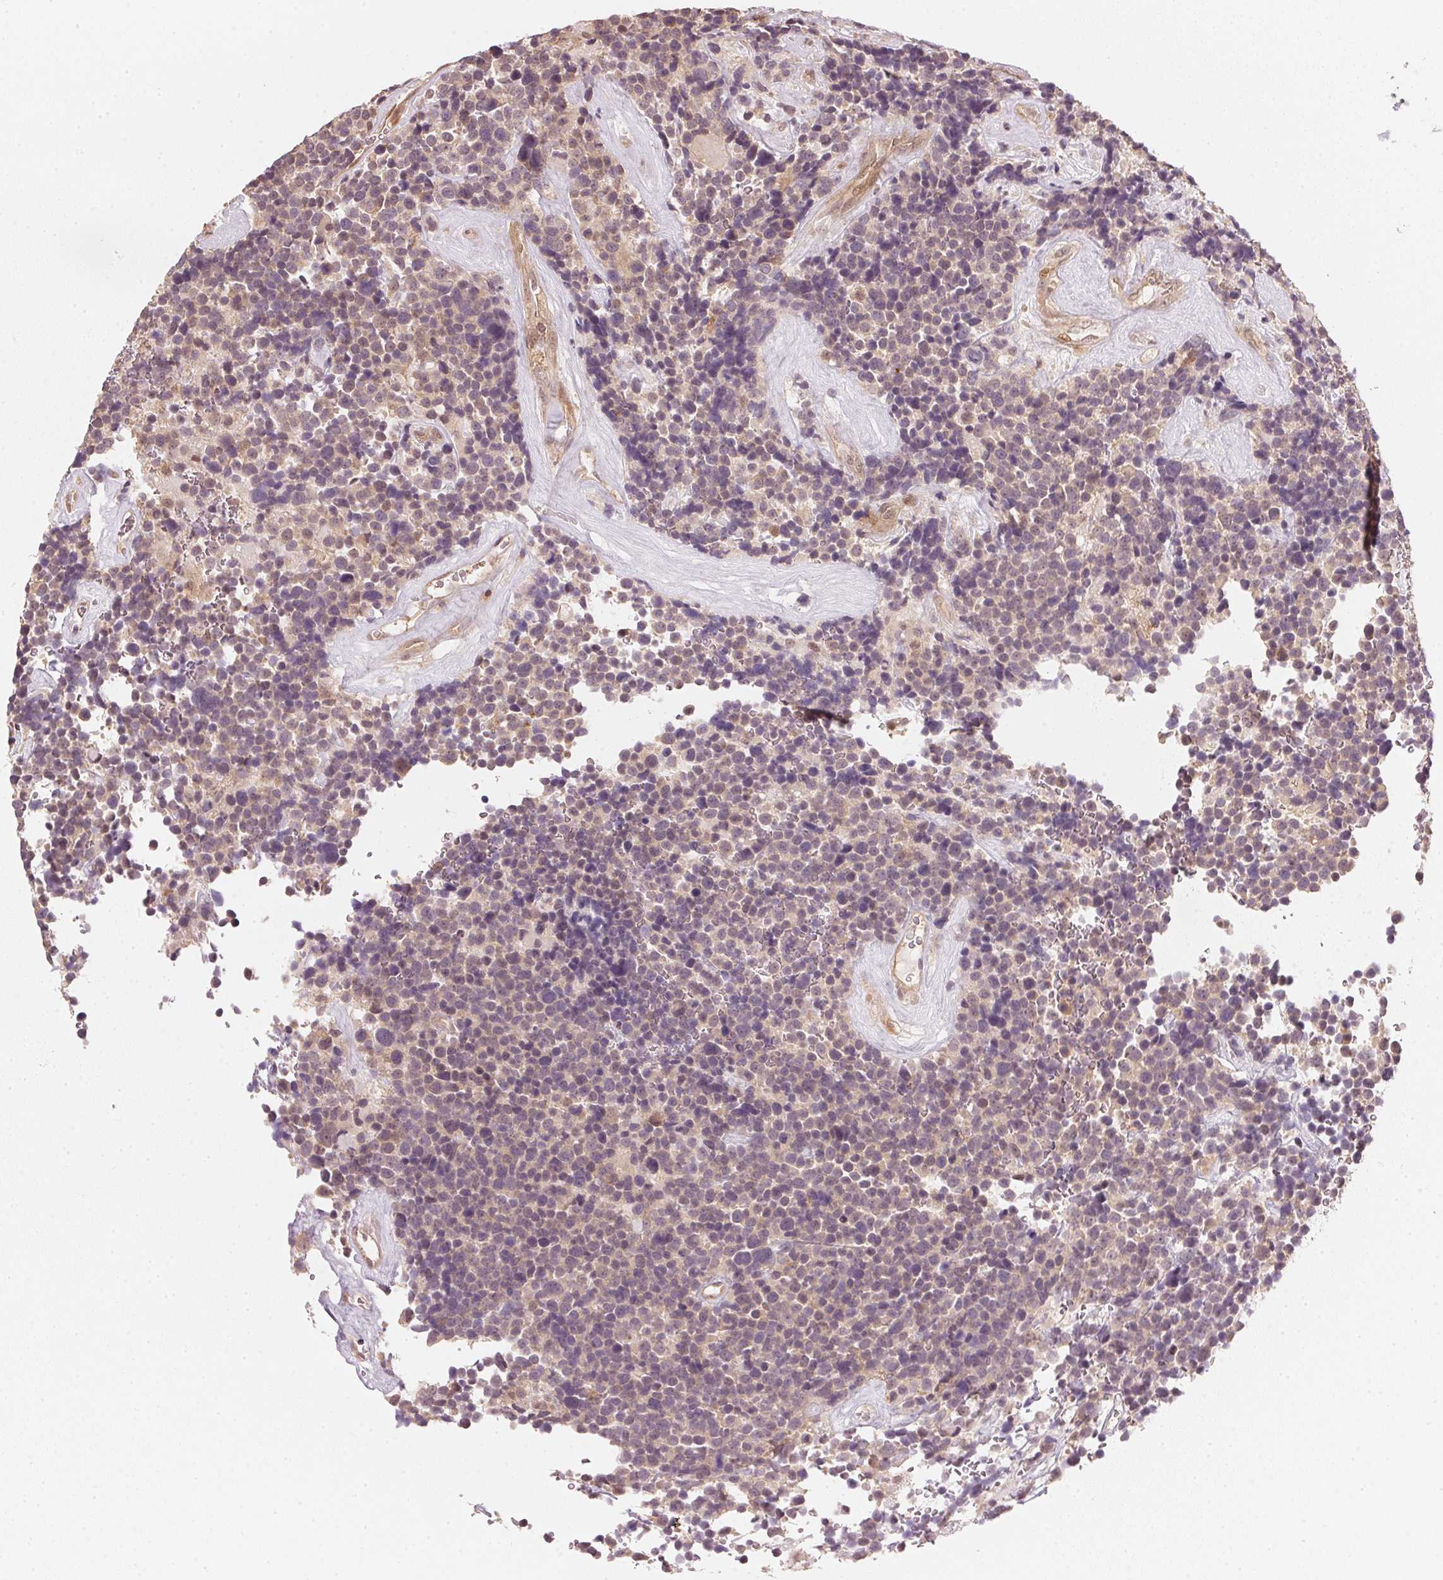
{"staining": {"intensity": "weak", "quantity": "25%-75%", "location": "nuclear"}, "tissue": "glioma", "cell_type": "Tumor cells", "image_type": "cancer", "snomed": [{"axis": "morphology", "description": "Glioma, malignant, High grade"}, {"axis": "topography", "description": "Brain"}], "caption": "Protein staining of glioma tissue demonstrates weak nuclear expression in about 25%-75% of tumor cells.", "gene": "UBE2L3", "patient": {"sex": "male", "age": 33}}